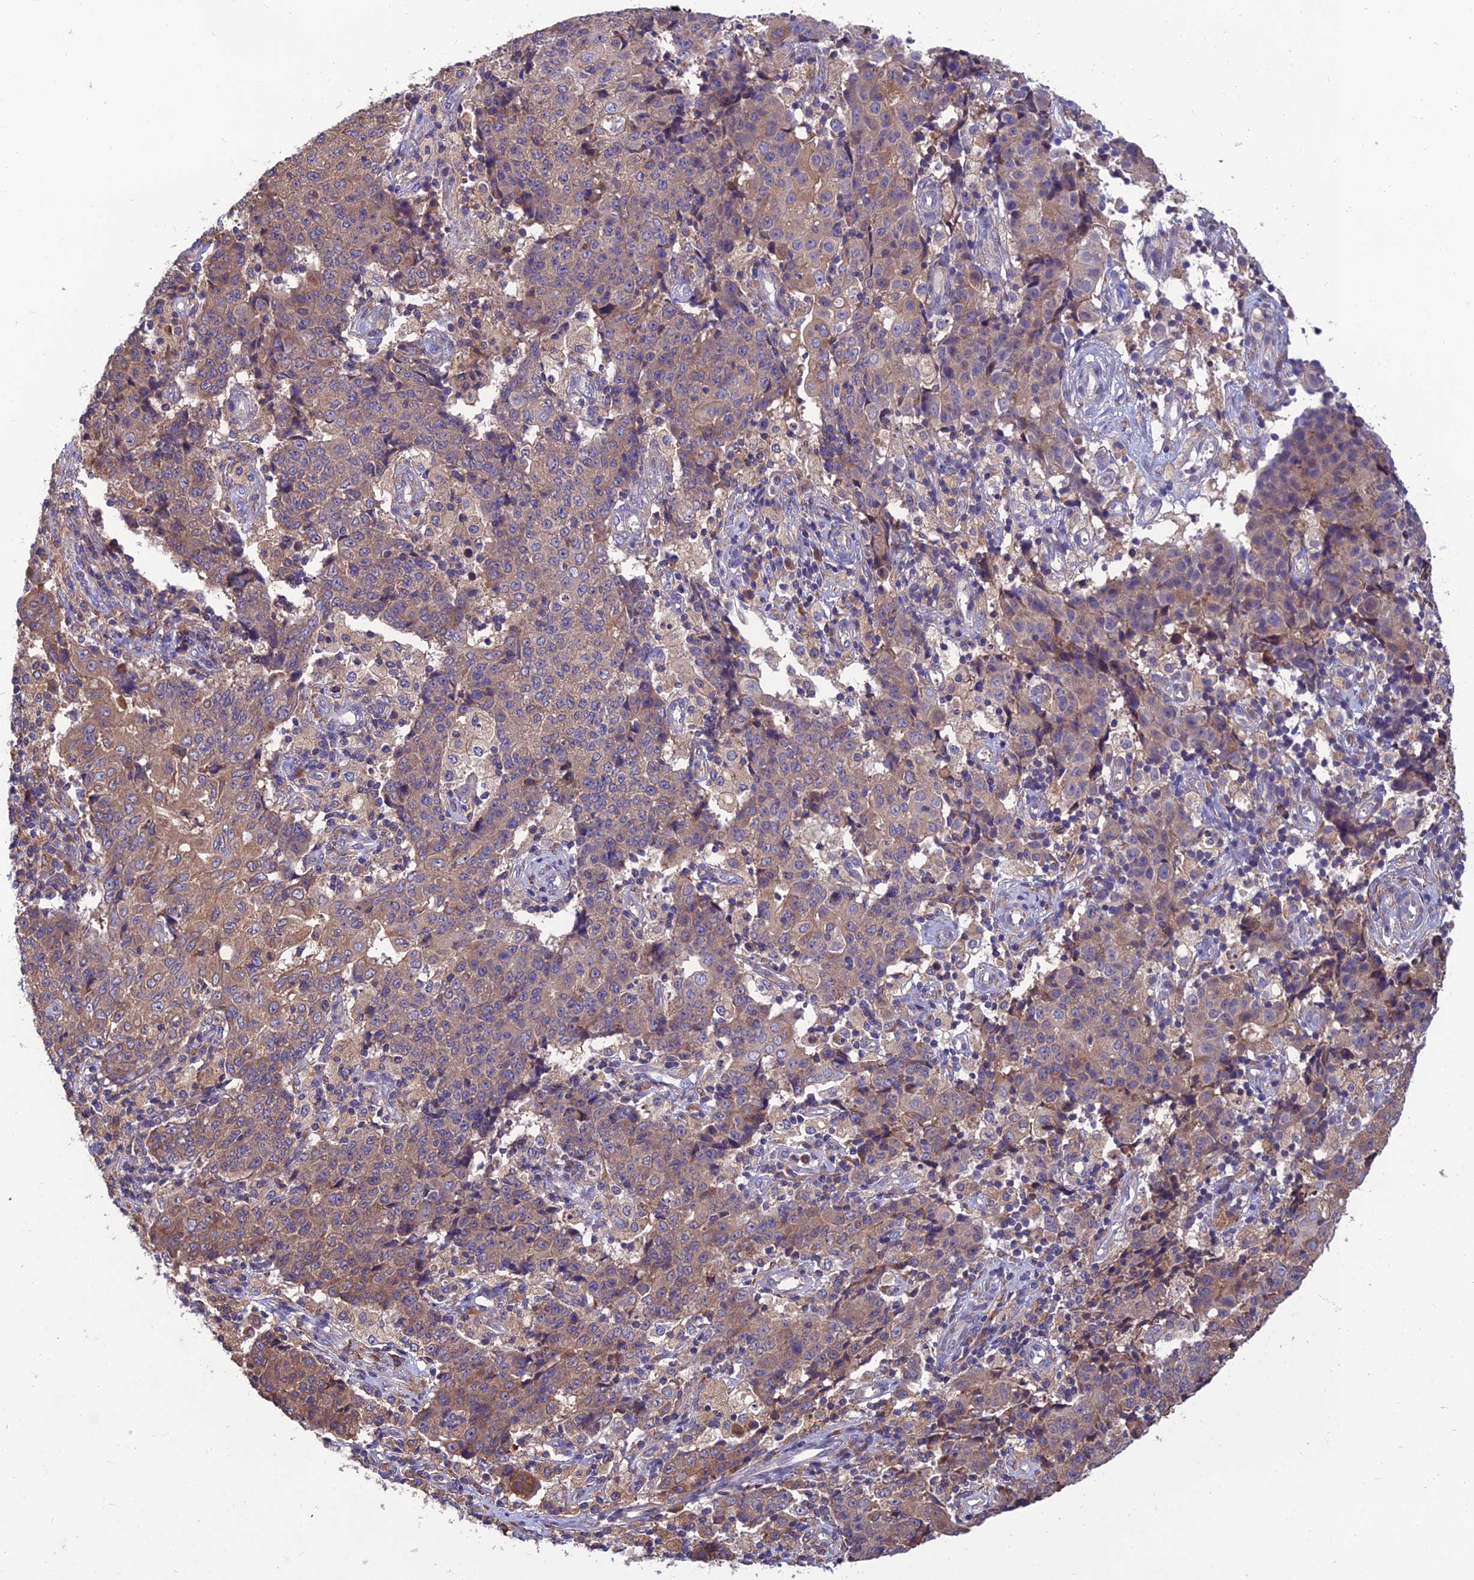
{"staining": {"intensity": "moderate", "quantity": "25%-75%", "location": "cytoplasmic/membranous"}, "tissue": "ovarian cancer", "cell_type": "Tumor cells", "image_type": "cancer", "snomed": [{"axis": "morphology", "description": "Carcinoma, endometroid"}, {"axis": "topography", "description": "Ovary"}], "caption": "Ovarian cancer (endometroid carcinoma) stained for a protein (brown) demonstrates moderate cytoplasmic/membranous positive staining in approximately 25%-75% of tumor cells.", "gene": "UMAD1", "patient": {"sex": "female", "age": 42}}